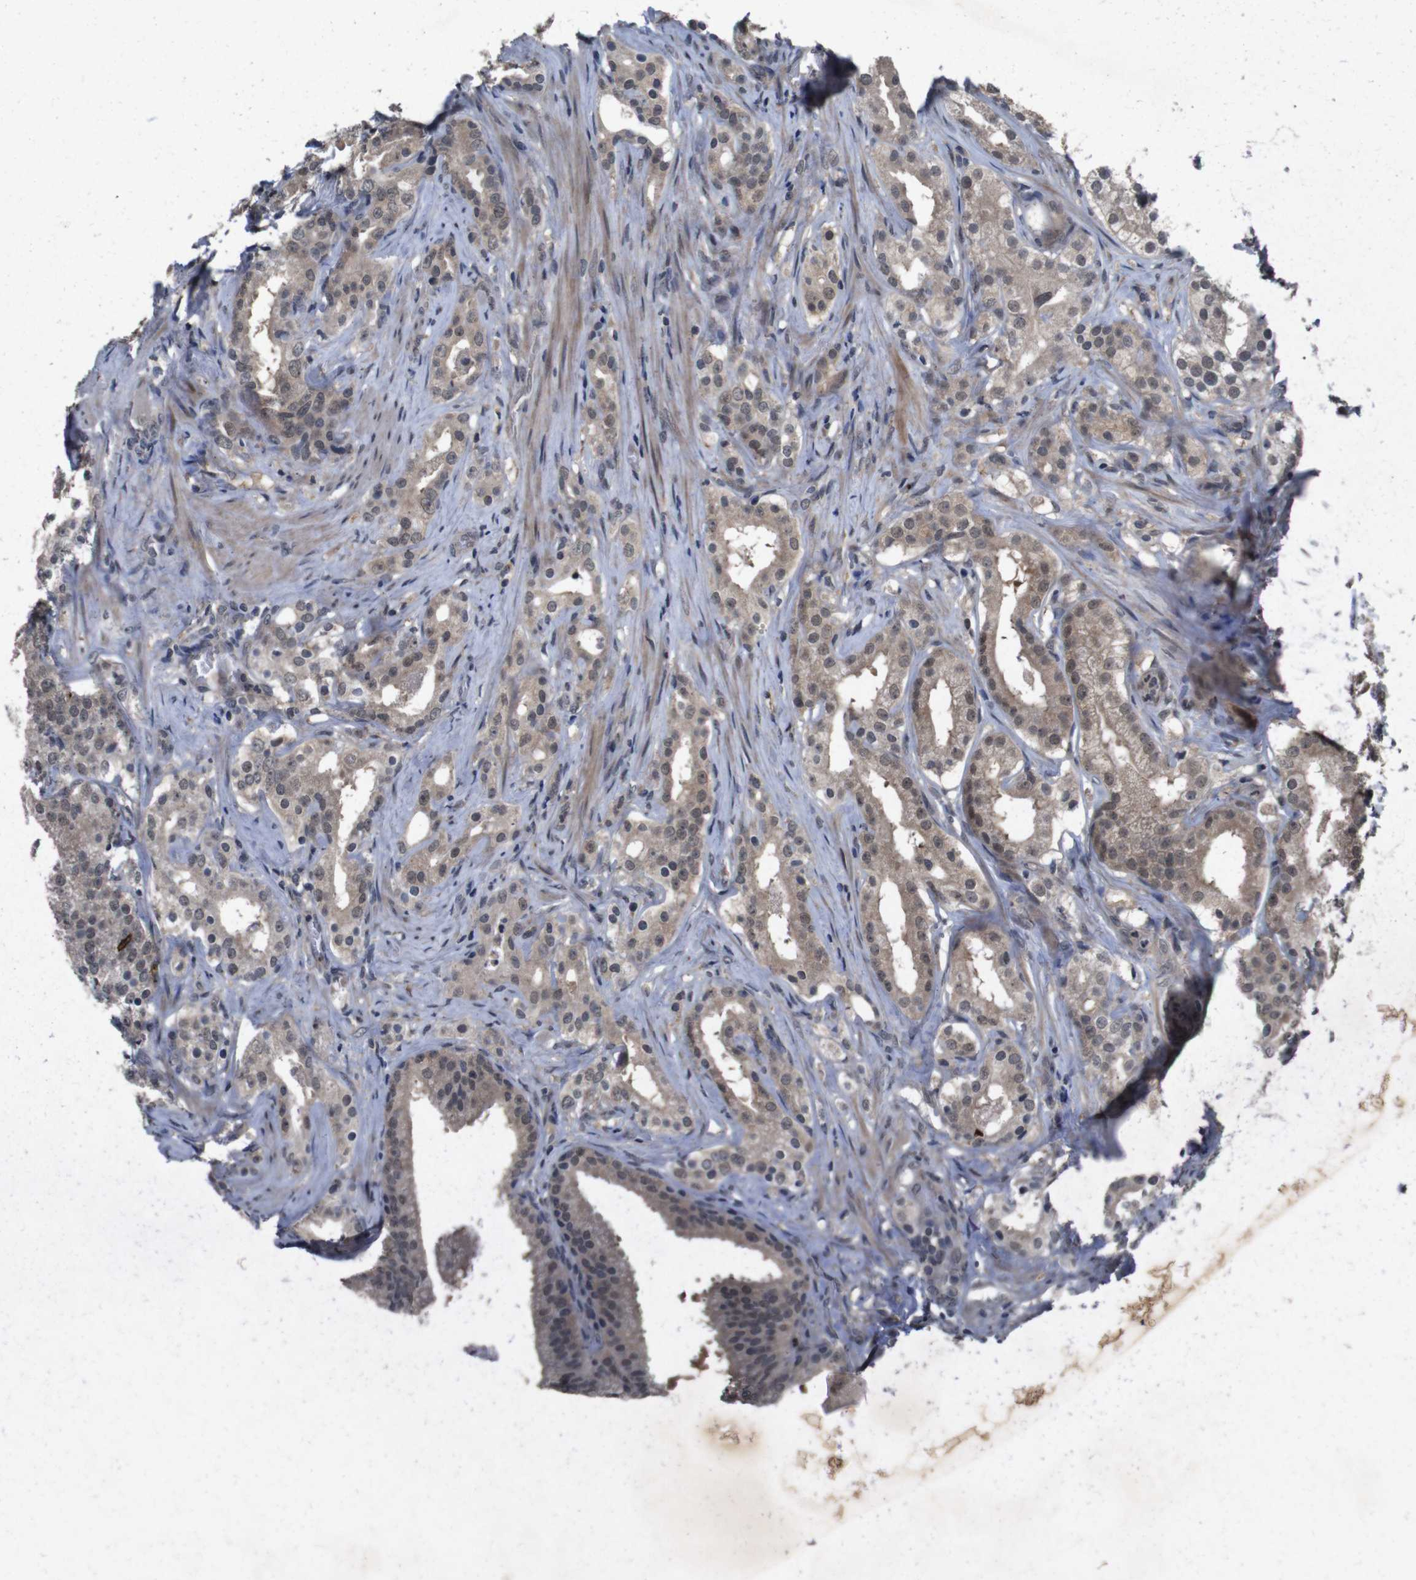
{"staining": {"intensity": "weak", "quantity": "25%-75%", "location": "cytoplasmic/membranous,nuclear"}, "tissue": "prostate cancer", "cell_type": "Tumor cells", "image_type": "cancer", "snomed": [{"axis": "morphology", "description": "Adenocarcinoma, Low grade"}, {"axis": "topography", "description": "Prostate"}], "caption": "This histopathology image shows immunohistochemistry (IHC) staining of prostate cancer, with low weak cytoplasmic/membranous and nuclear positivity in about 25%-75% of tumor cells.", "gene": "AKT3", "patient": {"sex": "male", "age": 59}}